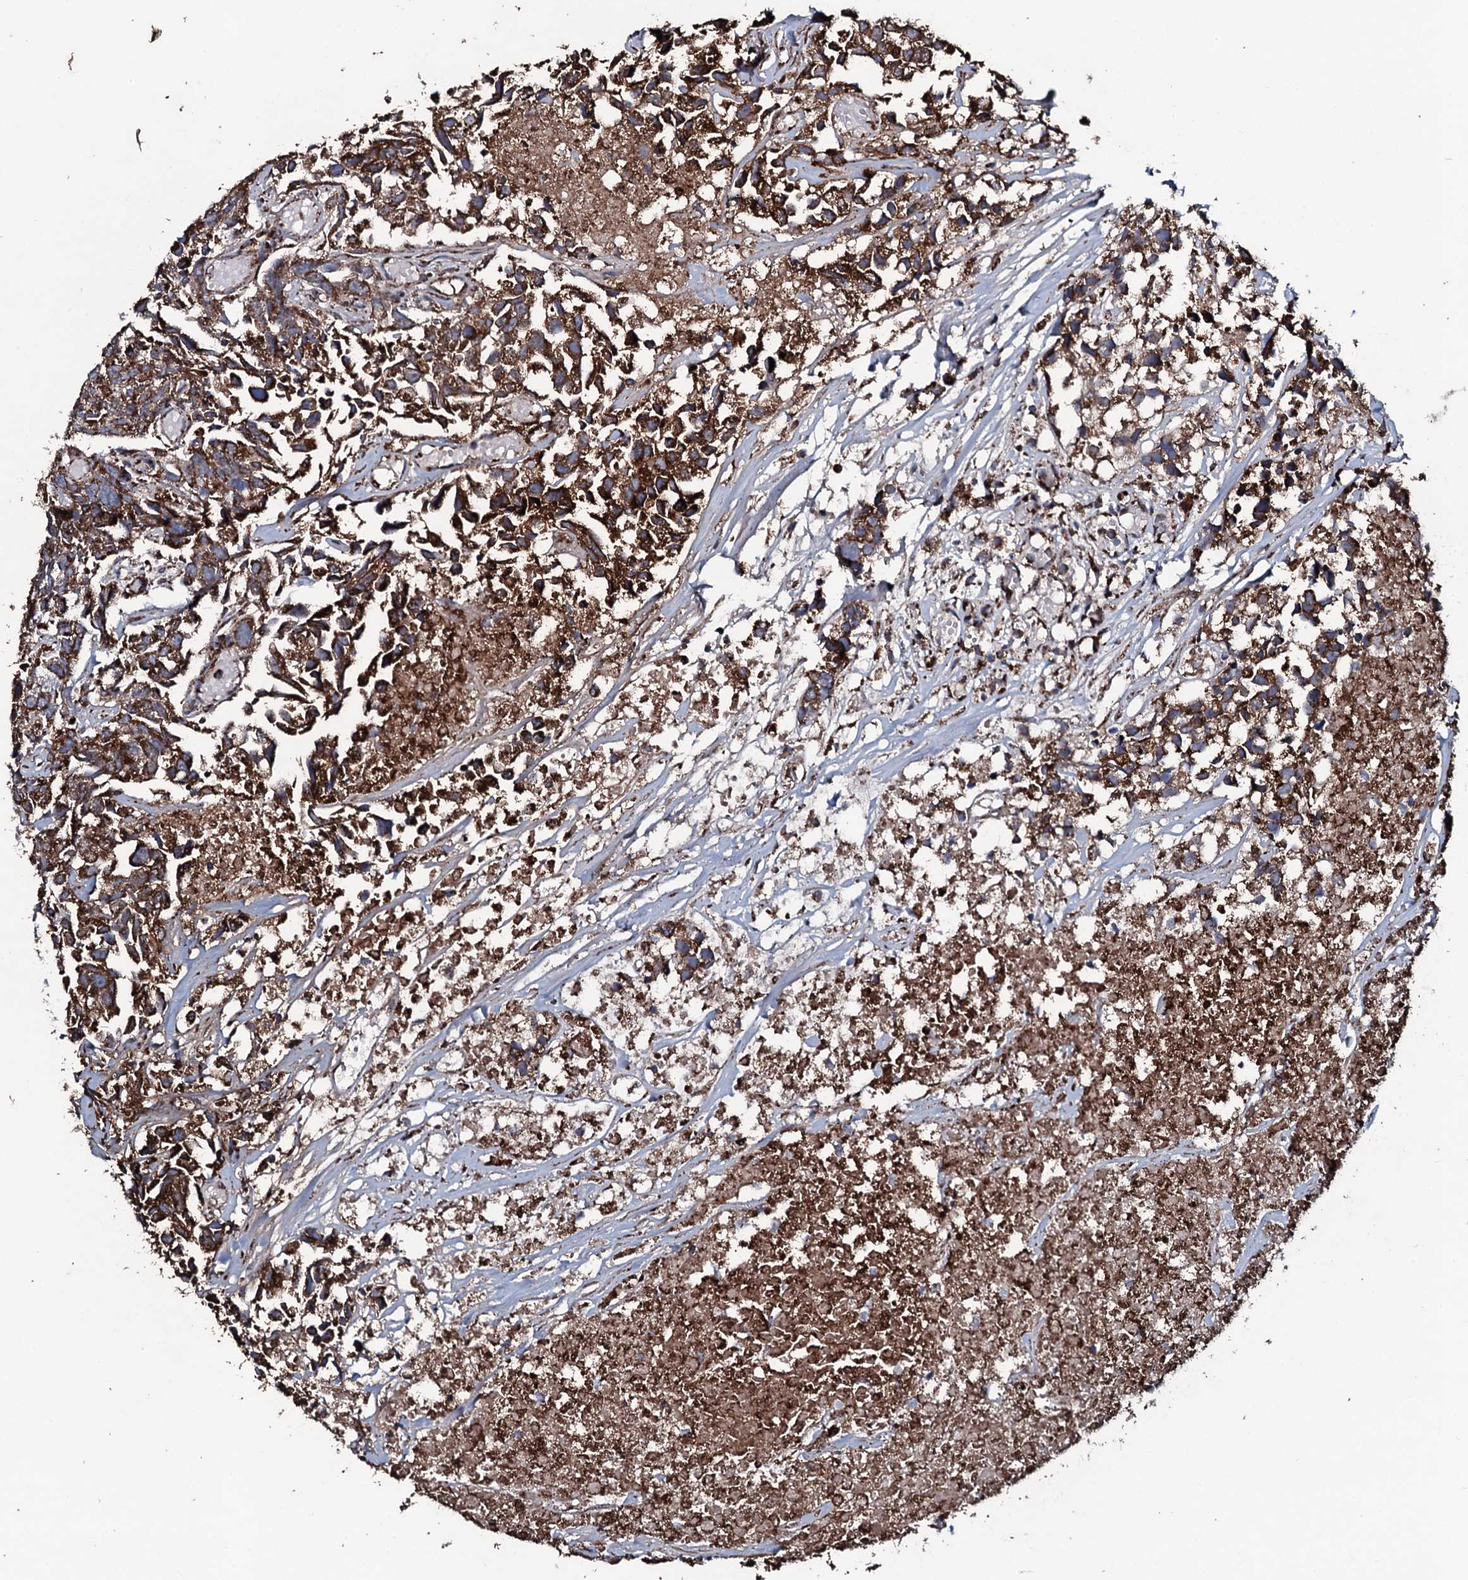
{"staining": {"intensity": "strong", "quantity": ">75%", "location": "cytoplasmic/membranous"}, "tissue": "urothelial cancer", "cell_type": "Tumor cells", "image_type": "cancer", "snomed": [{"axis": "morphology", "description": "Urothelial carcinoma, High grade"}, {"axis": "topography", "description": "Urinary bladder"}], "caption": "Strong cytoplasmic/membranous protein staining is present in approximately >75% of tumor cells in high-grade urothelial carcinoma. The protein is stained brown, and the nuclei are stained in blue (DAB (3,3'-diaminobenzidine) IHC with brightfield microscopy, high magnification).", "gene": "DYNC2I2", "patient": {"sex": "female", "age": 75}}